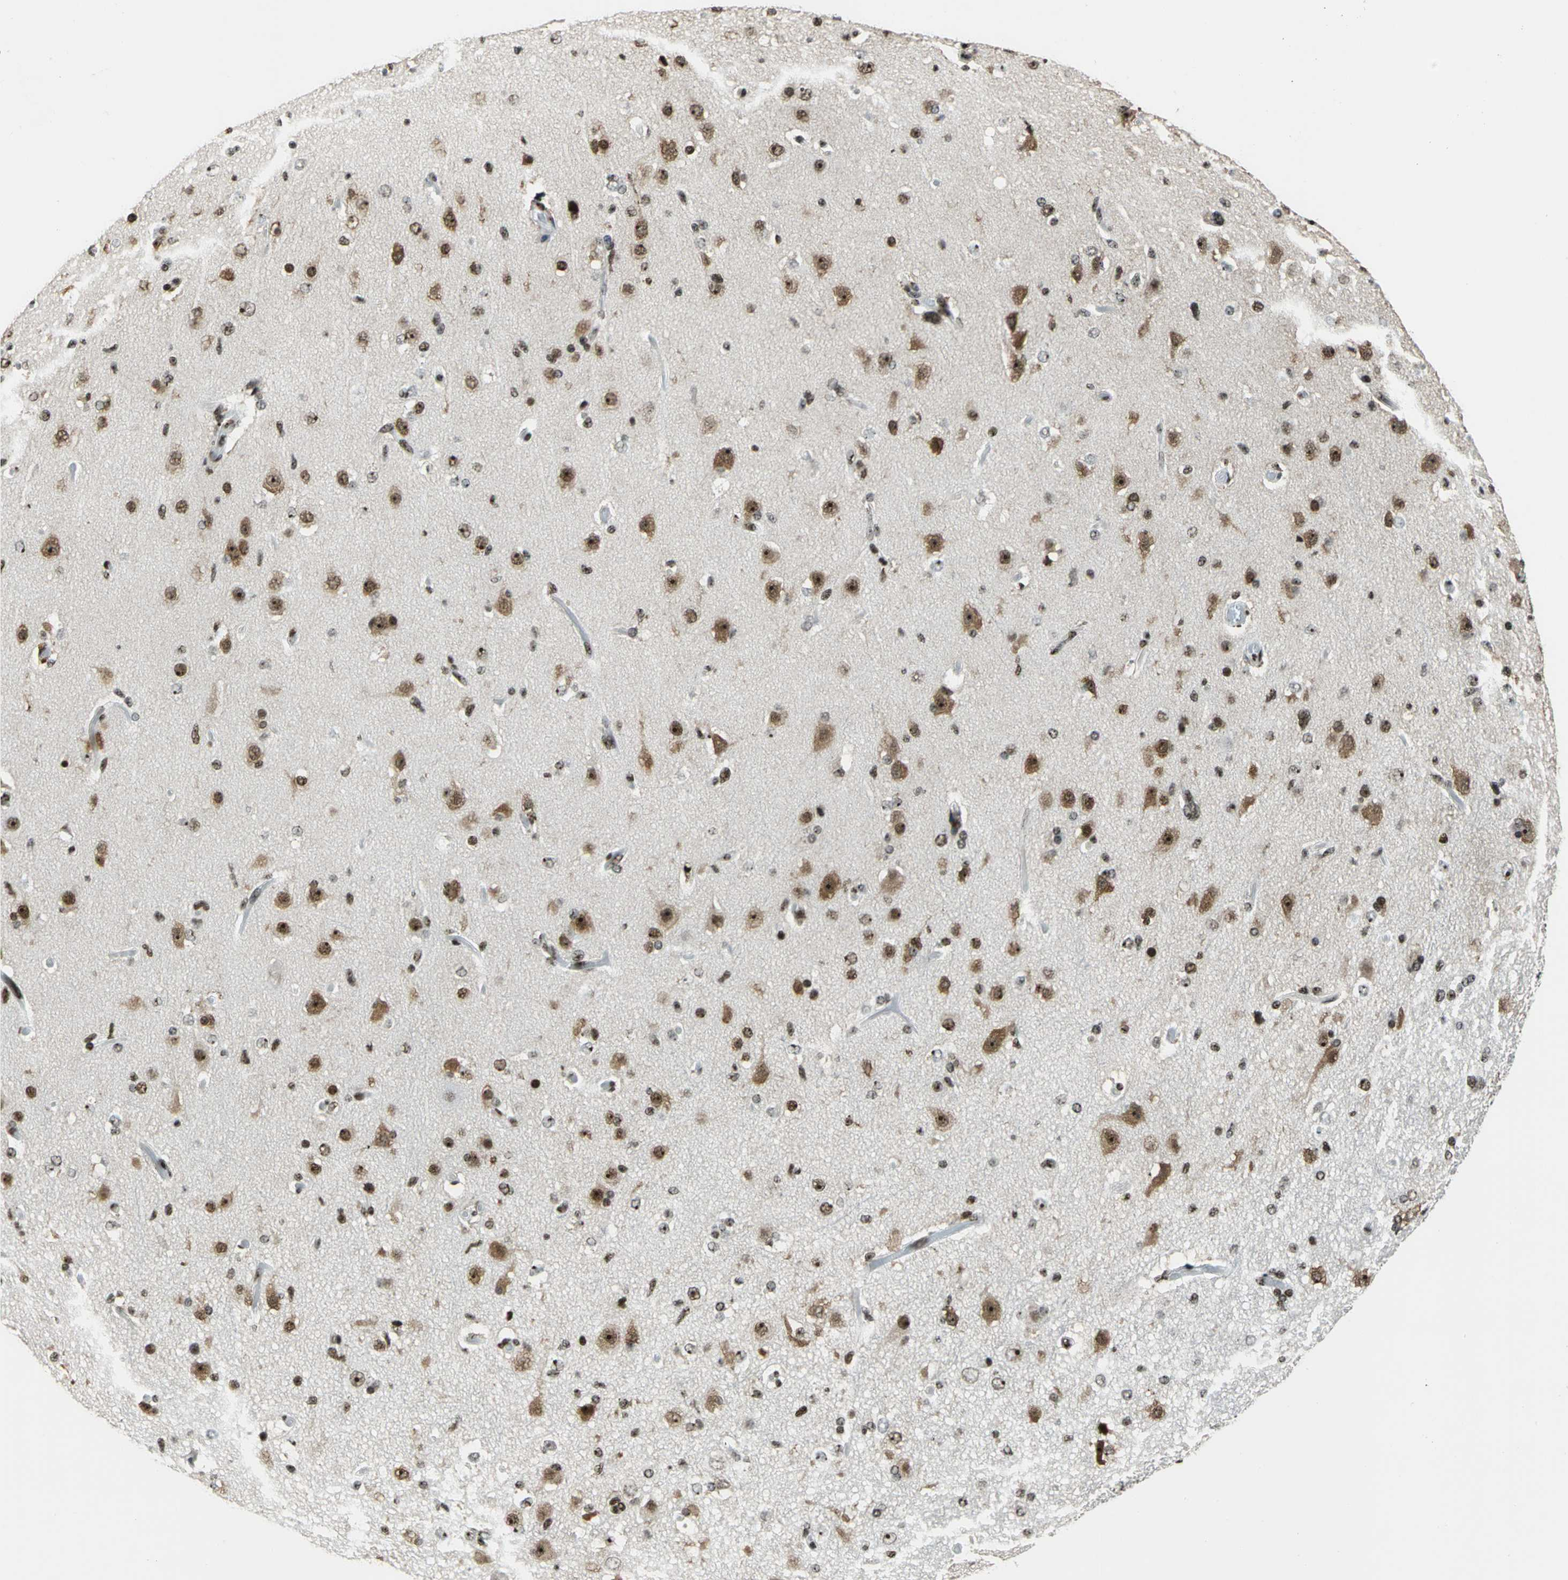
{"staining": {"intensity": "moderate", "quantity": "25%-75%", "location": "cytoplasmic/membranous,nuclear"}, "tissue": "glioma", "cell_type": "Tumor cells", "image_type": "cancer", "snomed": [{"axis": "morphology", "description": "Glioma, malignant, High grade"}, {"axis": "topography", "description": "Brain"}], "caption": "This photomicrograph reveals glioma stained with immunohistochemistry to label a protein in brown. The cytoplasmic/membranous and nuclear of tumor cells show moderate positivity for the protein. Nuclei are counter-stained blue.", "gene": "UBTF", "patient": {"sex": "male", "age": 33}}